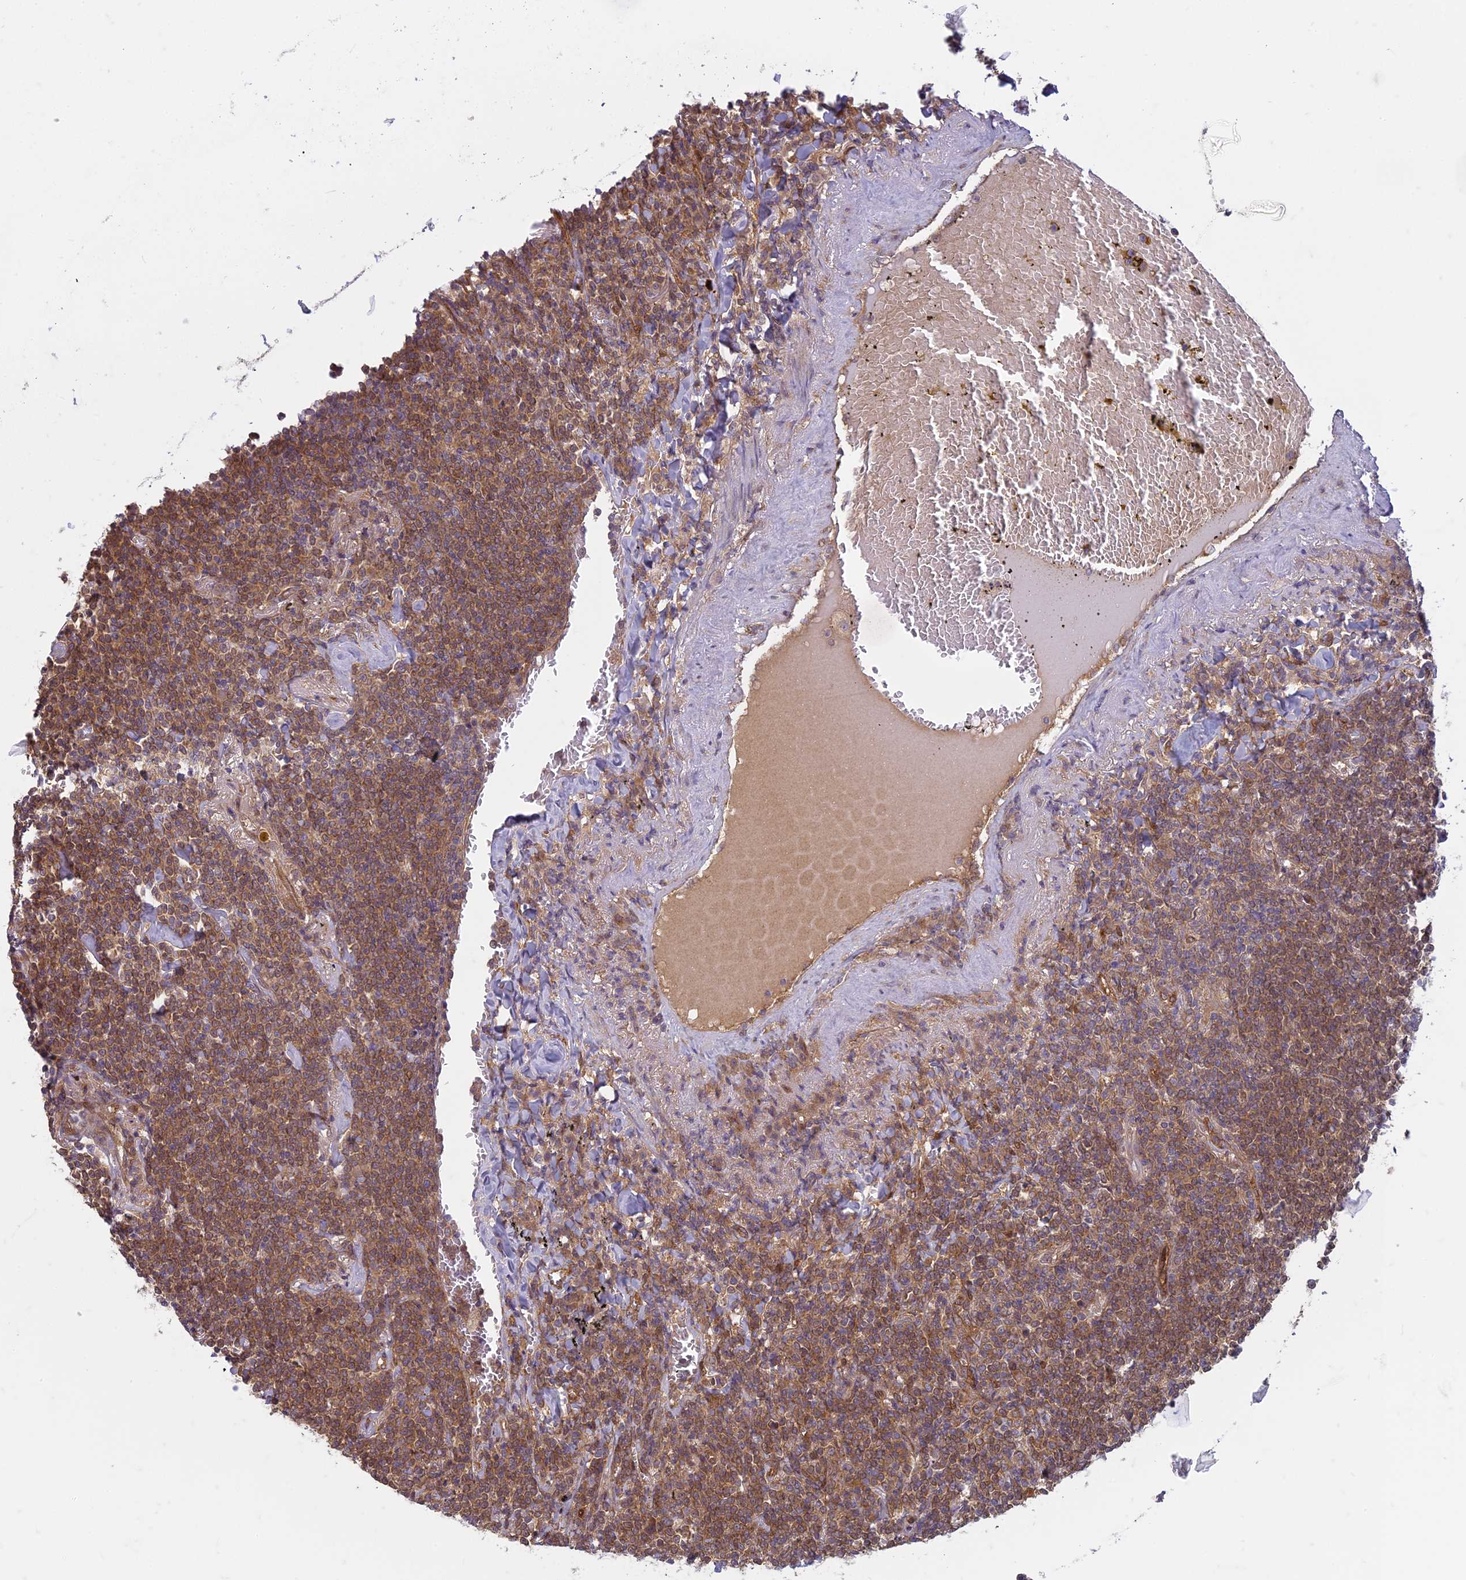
{"staining": {"intensity": "moderate", "quantity": "25%-75%", "location": "cytoplasmic/membranous"}, "tissue": "lymphoma", "cell_type": "Tumor cells", "image_type": "cancer", "snomed": [{"axis": "morphology", "description": "Malignant lymphoma, non-Hodgkin's type, Low grade"}, {"axis": "topography", "description": "Lung"}], "caption": "Lymphoma tissue displays moderate cytoplasmic/membranous positivity in about 25%-75% of tumor cells, visualized by immunohistochemistry.", "gene": "TCF25", "patient": {"sex": "female", "age": 71}}